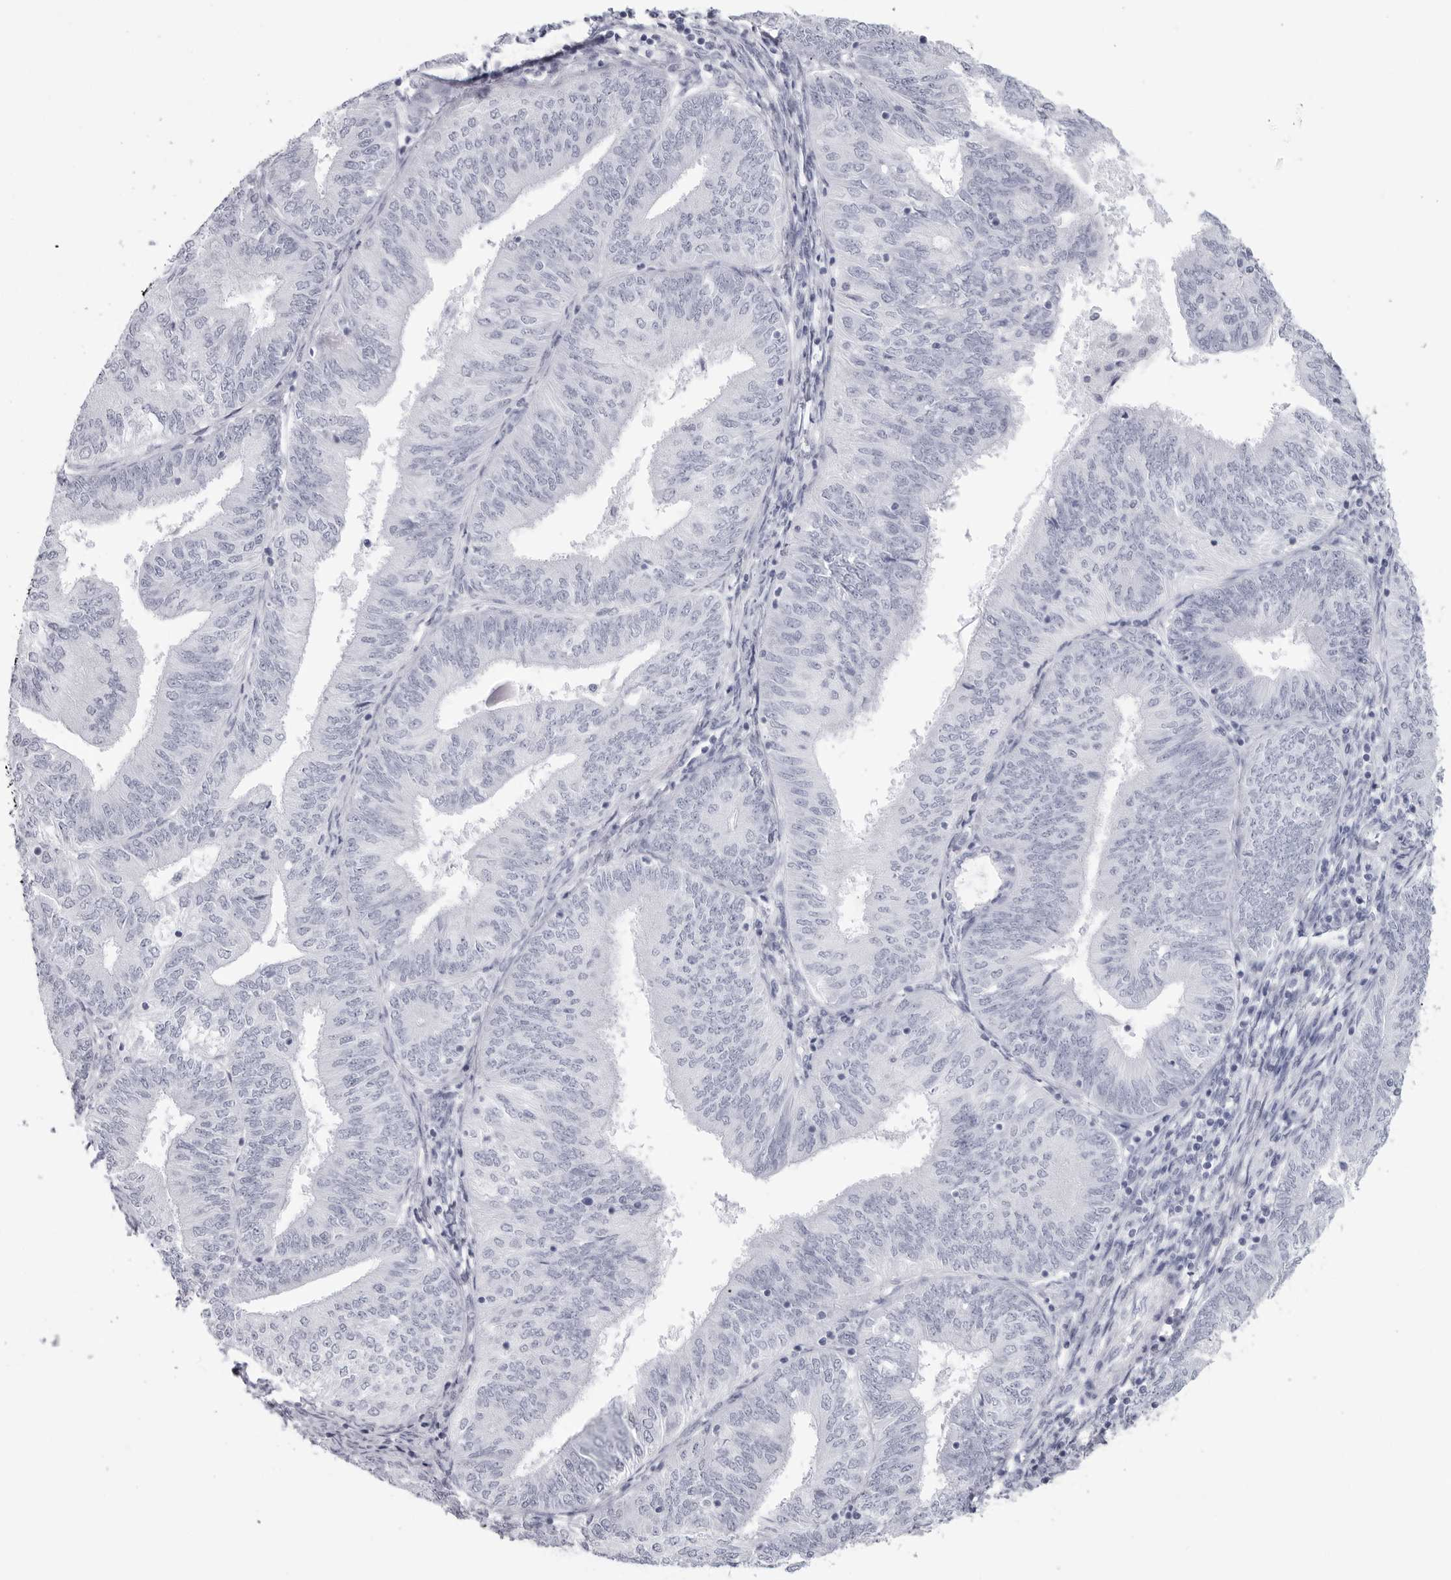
{"staining": {"intensity": "negative", "quantity": "none", "location": "none"}, "tissue": "endometrial cancer", "cell_type": "Tumor cells", "image_type": "cancer", "snomed": [{"axis": "morphology", "description": "Adenocarcinoma, NOS"}, {"axis": "topography", "description": "Endometrium"}], "caption": "This is an IHC image of endometrial cancer. There is no positivity in tumor cells.", "gene": "CST2", "patient": {"sex": "female", "age": 58}}